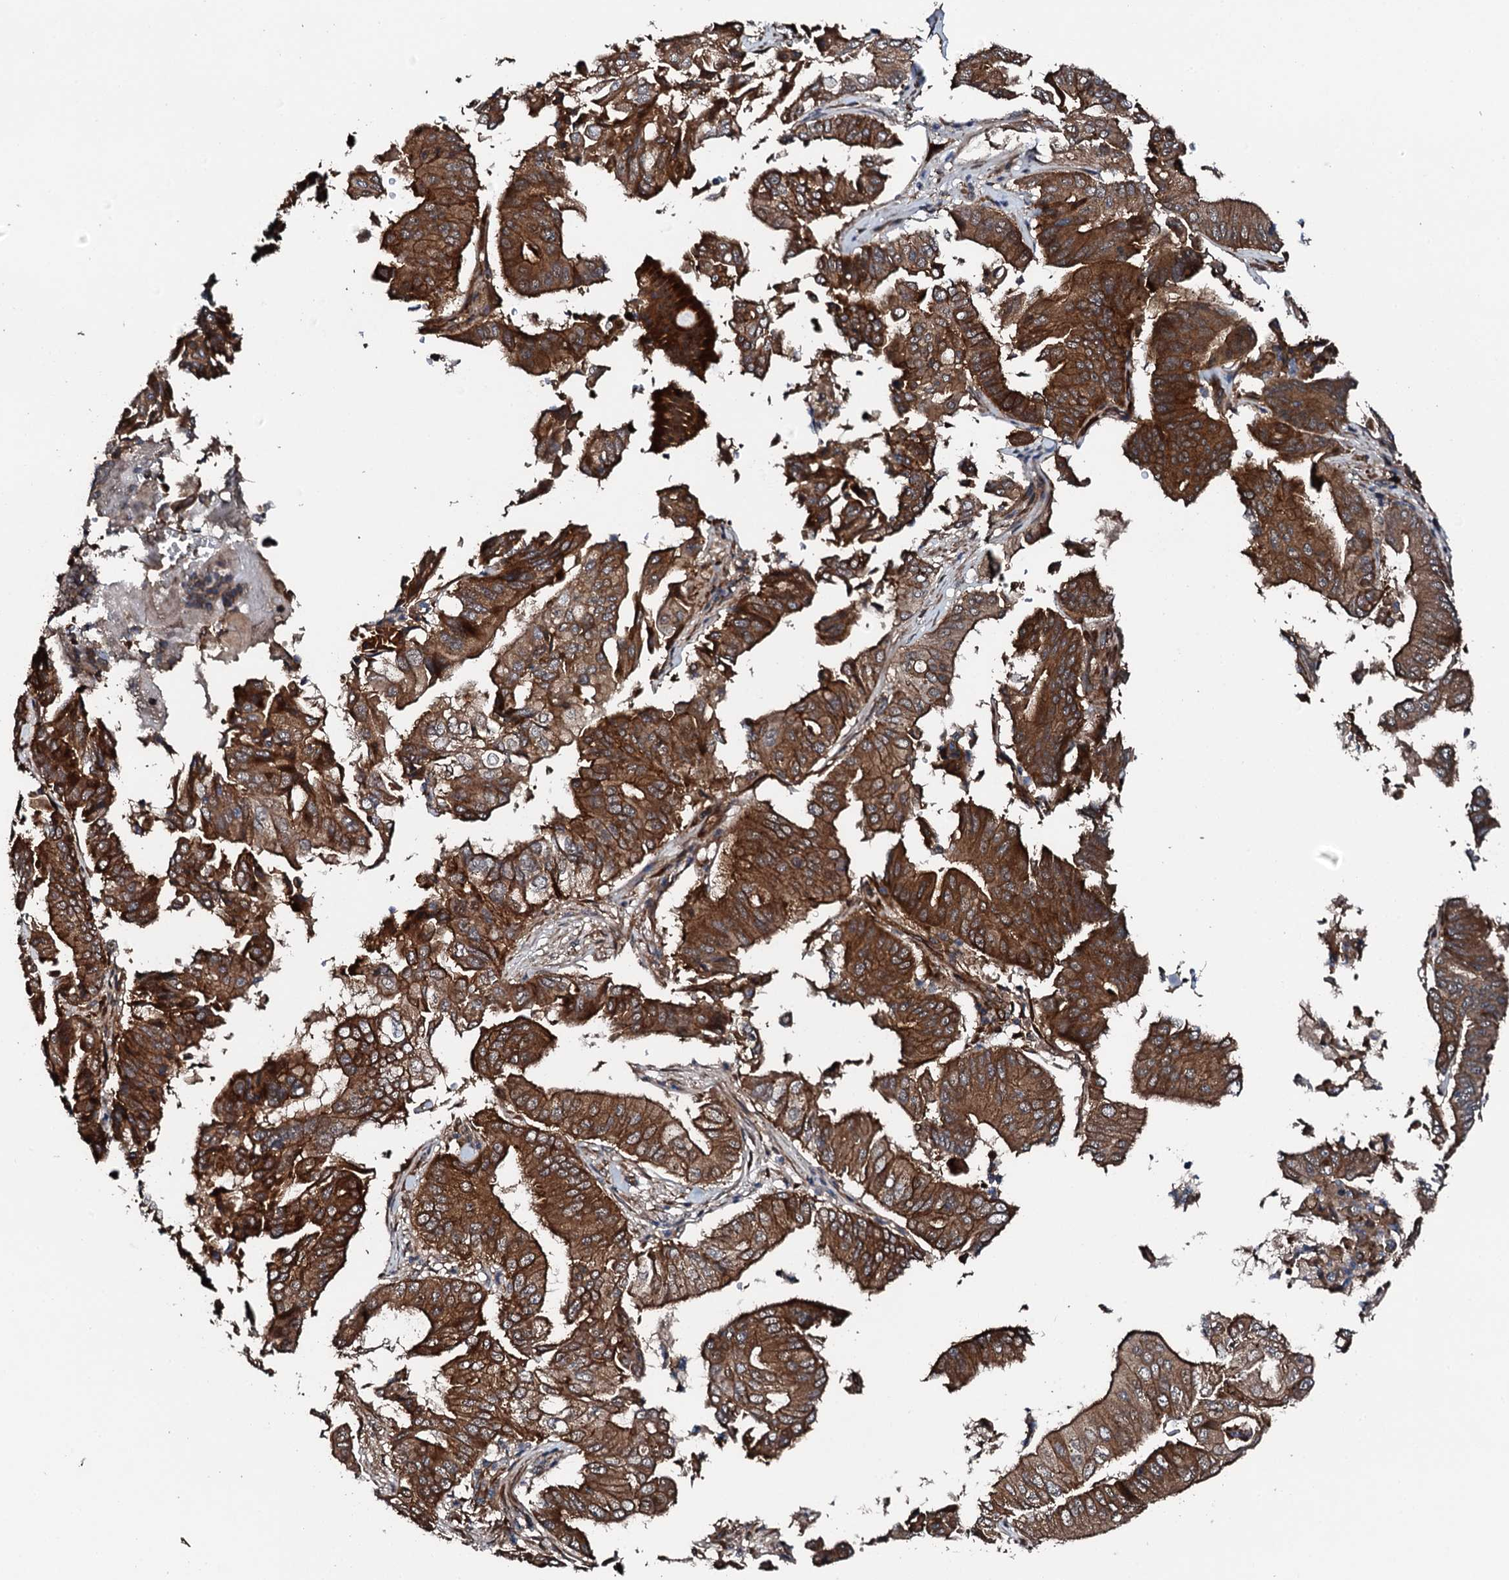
{"staining": {"intensity": "strong", "quantity": ">75%", "location": "cytoplasmic/membranous"}, "tissue": "pancreatic cancer", "cell_type": "Tumor cells", "image_type": "cancer", "snomed": [{"axis": "morphology", "description": "Adenocarcinoma, NOS"}, {"axis": "topography", "description": "Pancreas"}], "caption": "Tumor cells show strong cytoplasmic/membranous staining in approximately >75% of cells in pancreatic cancer.", "gene": "FLYWCH1", "patient": {"sex": "female", "age": 77}}